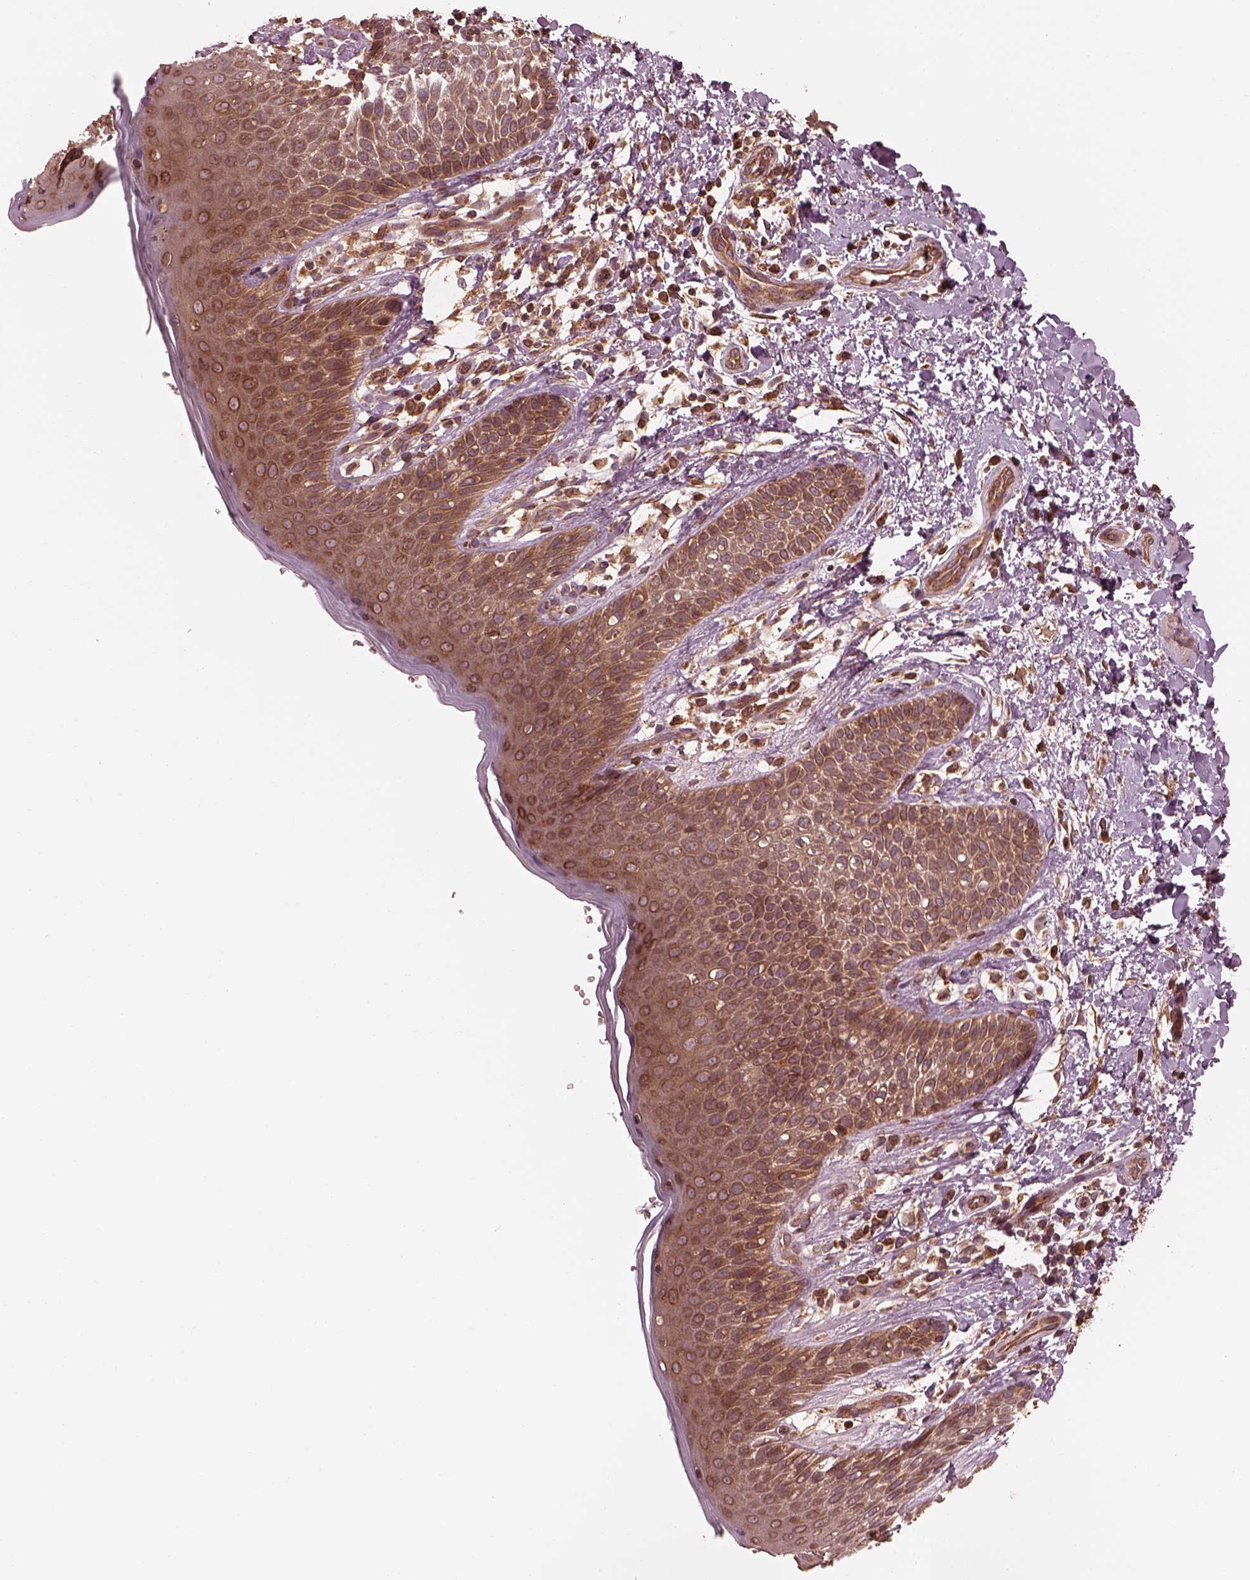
{"staining": {"intensity": "moderate", "quantity": ">75%", "location": "cytoplasmic/membranous"}, "tissue": "skin", "cell_type": "Epidermal cells", "image_type": "normal", "snomed": [{"axis": "morphology", "description": "Normal tissue, NOS"}, {"axis": "topography", "description": "Anal"}], "caption": "Immunohistochemistry photomicrograph of normal skin: human skin stained using immunohistochemistry exhibits medium levels of moderate protein expression localized specifically in the cytoplasmic/membranous of epidermal cells, appearing as a cytoplasmic/membranous brown color.", "gene": "PIK3R2", "patient": {"sex": "male", "age": 36}}